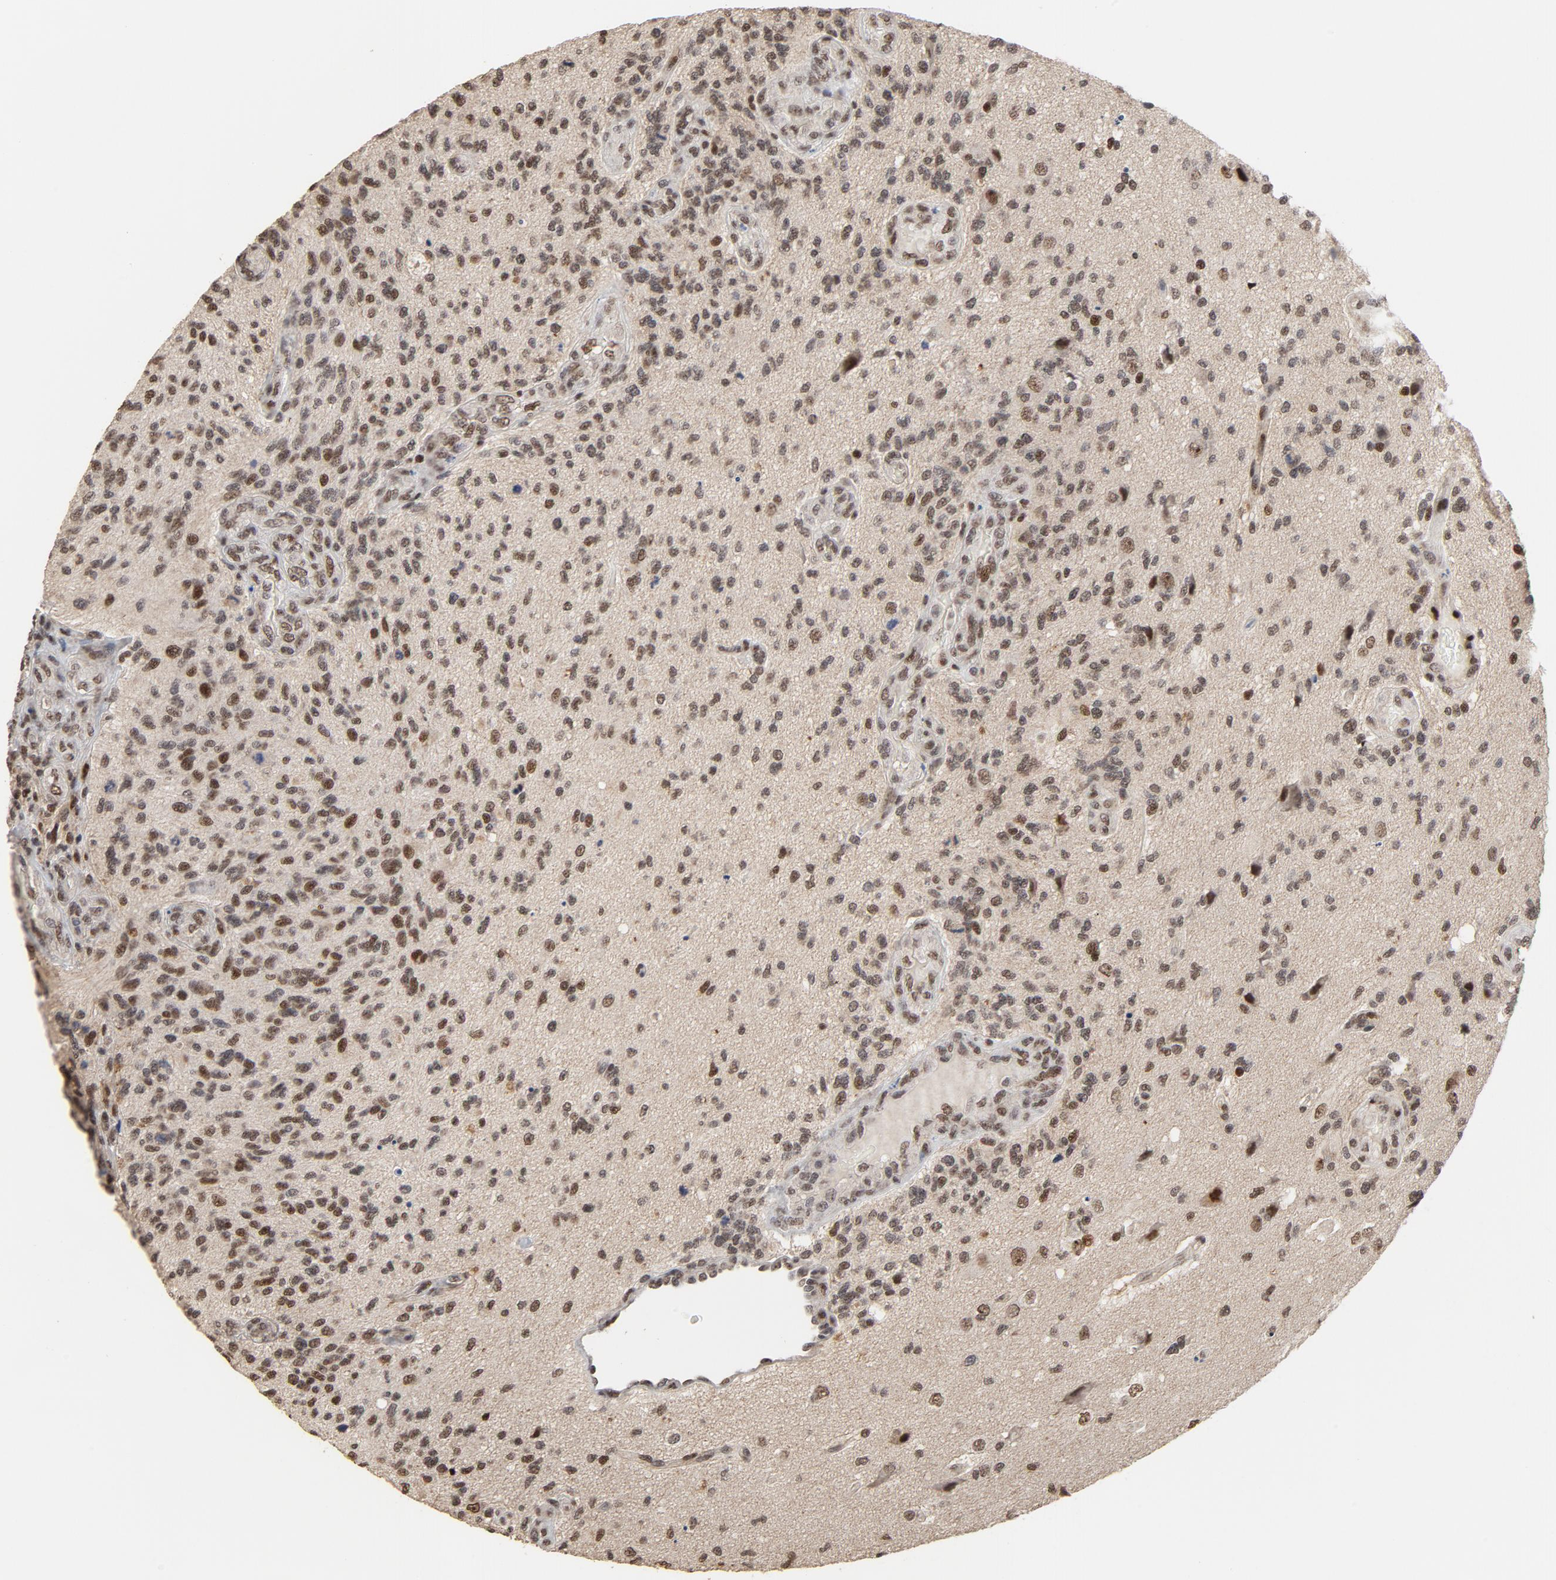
{"staining": {"intensity": "moderate", "quantity": "25%-75%", "location": "nuclear"}, "tissue": "glioma", "cell_type": "Tumor cells", "image_type": "cancer", "snomed": [{"axis": "morphology", "description": "Normal tissue, NOS"}, {"axis": "morphology", "description": "Glioma, malignant, High grade"}, {"axis": "topography", "description": "Cerebral cortex"}], "caption": "There is medium levels of moderate nuclear positivity in tumor cells of malignant high-grade glioma, as demonstrated by immunohistochemical staining (brown color).", "gene": "TP53RK", "patient": {"sex": "male", "age": 75}}